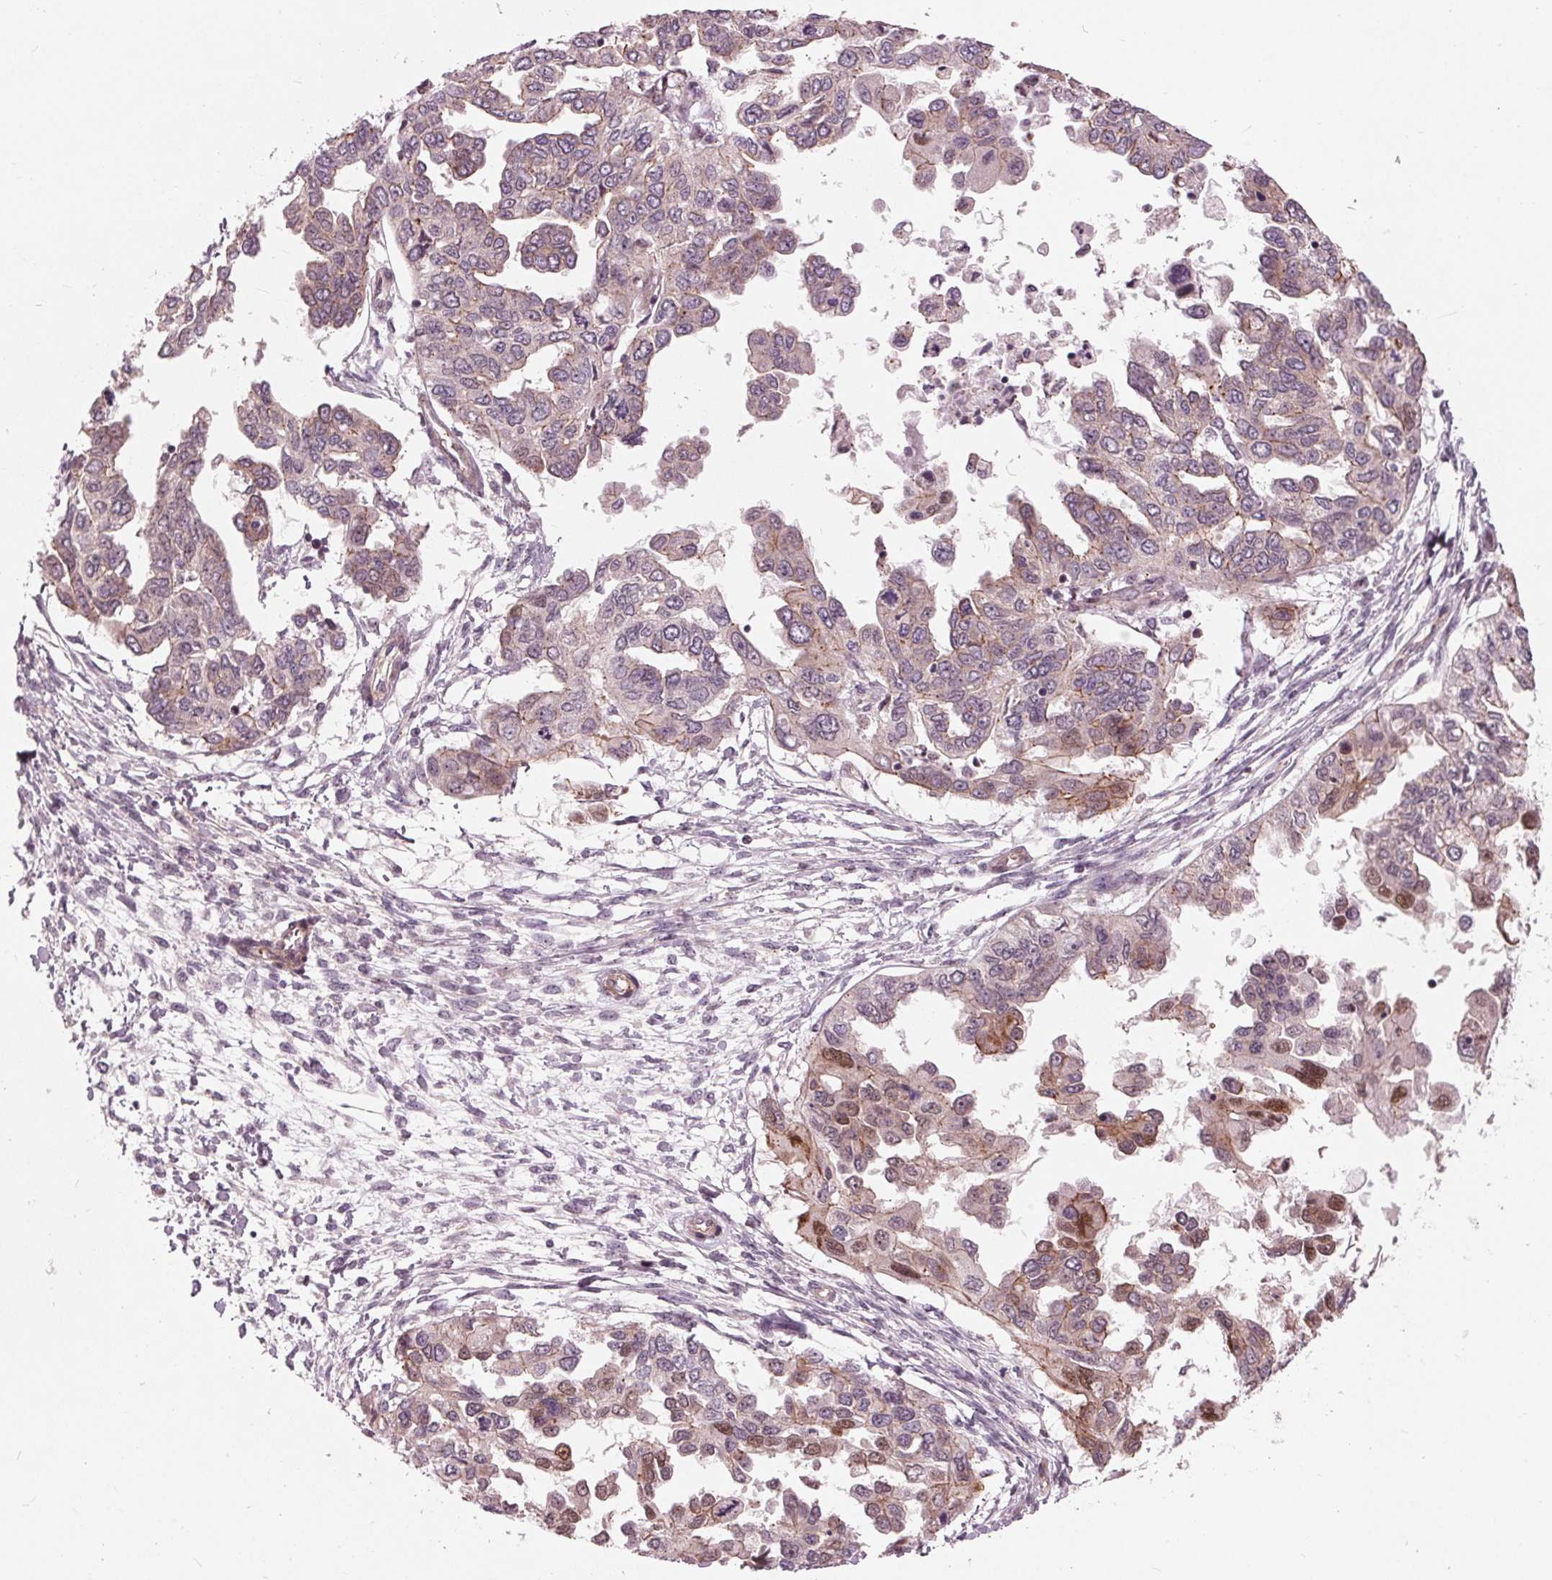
{"staining": {"intensity": "moderate", "quantity": "<25%", "location": "cytoplasmic/membranous,nuclear"}, "tissue": "ovarian cancer", "cell_type": "Tumor cells", "image_type": "cancer", "snomed": [{"axis": "morphology", "description": "Cystadenocarcinoma, serous, NOS"}, {"axis": "topography", "description": "Ovary"}], "caption": "A photomicrograph of ovarian serous cystadenocarcinoma stained for a protein displays moderate cytoplasmic/membranous and nuclear brown staining in tumor cells.", "gene": "TXNIP", "patient": {"sex": "female", "age": 53}}